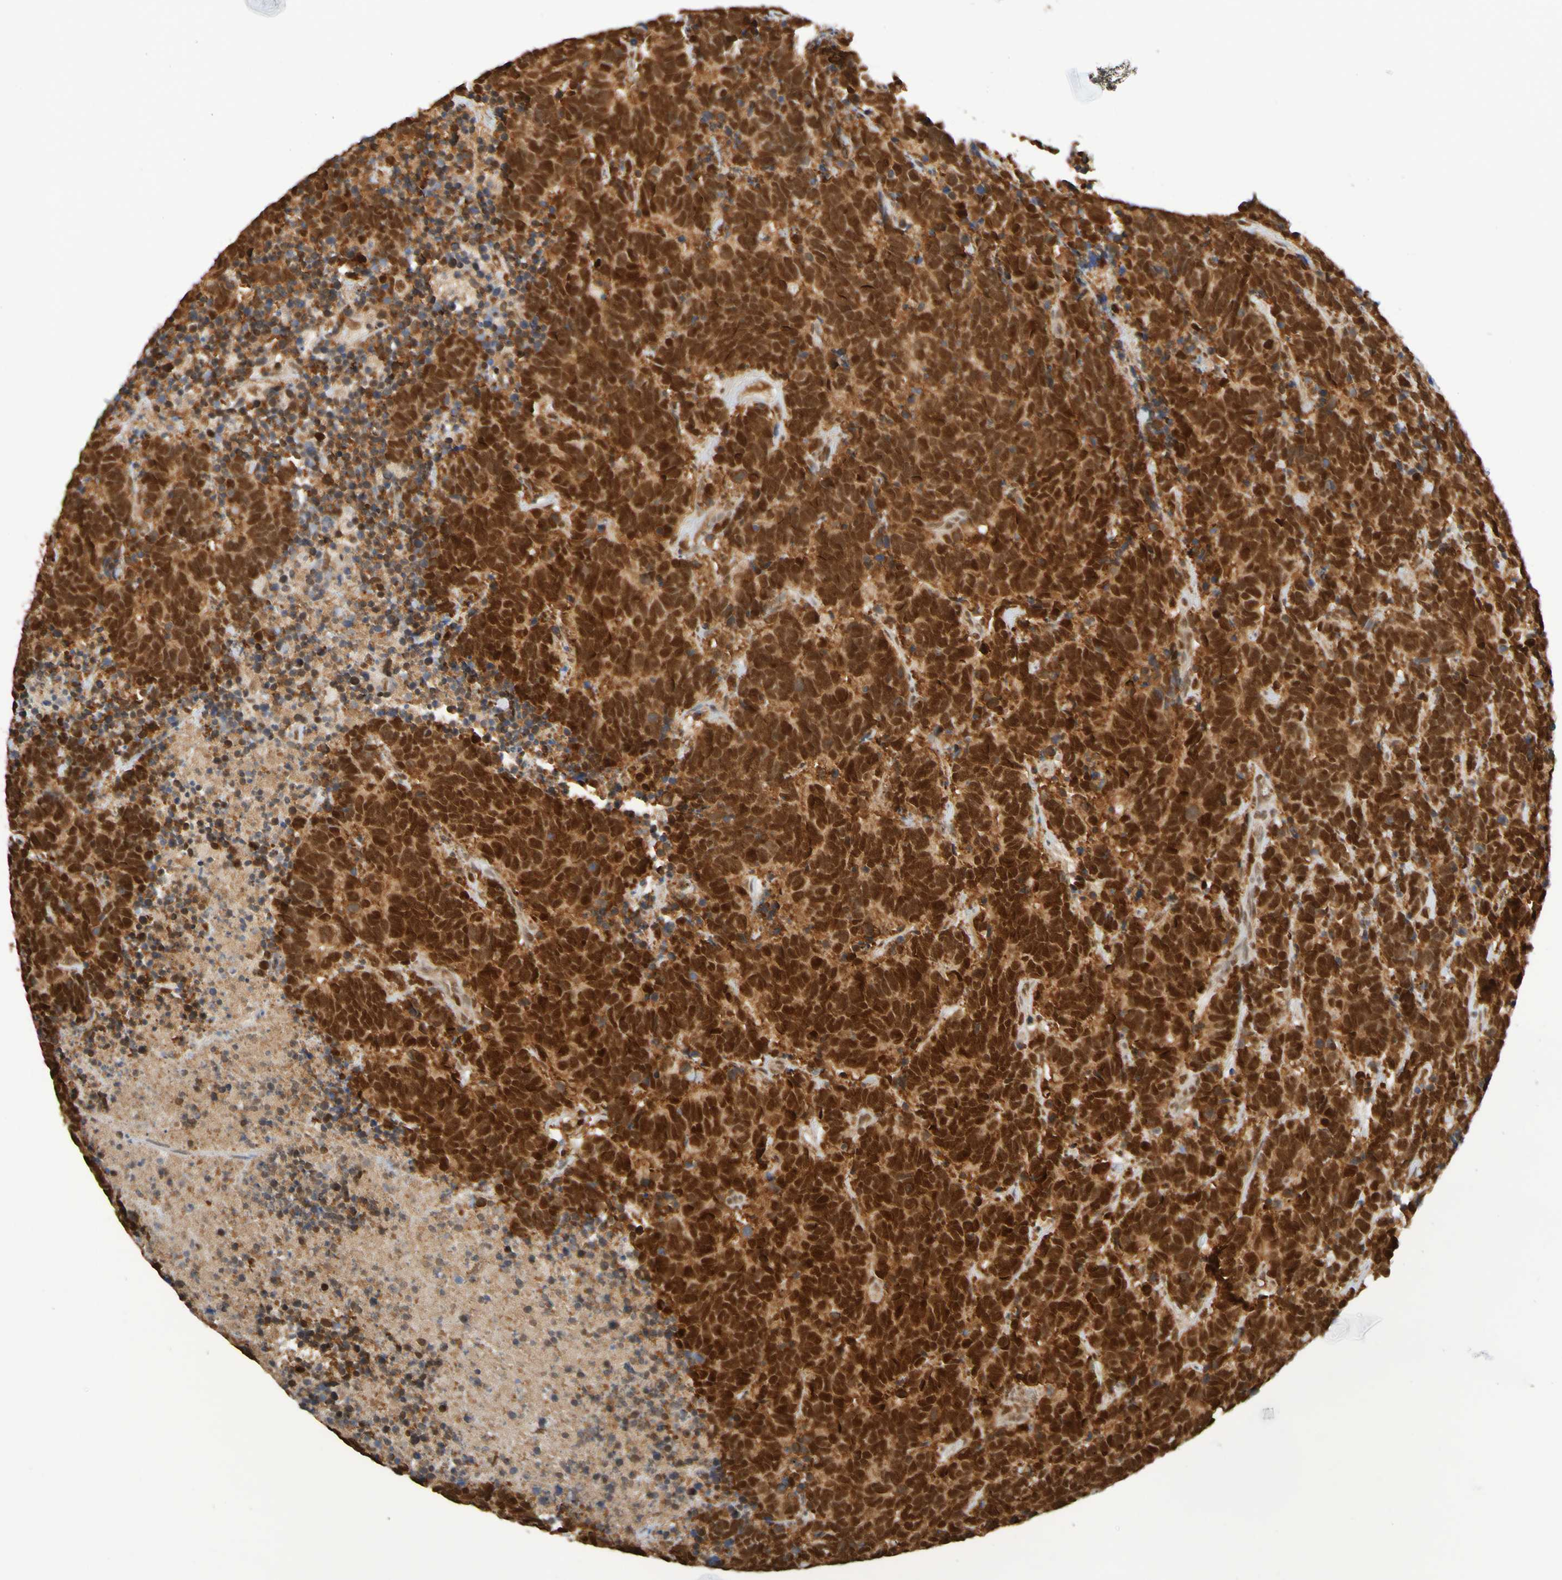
{"staining": {"intensity": "strong", "quantity": ">75%", "location": "nuclear"}, "tissue": "carcinoid", "cell_type": "Tumor cells", "image_type": "cancer", "snomed": [{"axis": "morphology", "description": "Carcinoma, NOS"}, {"axis": "morphology", "description": "Carcinoid, malignant, NOS"}, {"axis": "topography", "description": "Urinary bladder"}], "caption": "Tumor cells reveal high levels of strong nuclear staining in approximately >75% of cells in human carcinoid.", "gene": "HDAC2", "patient": {"sex": "male", "age": 57}}